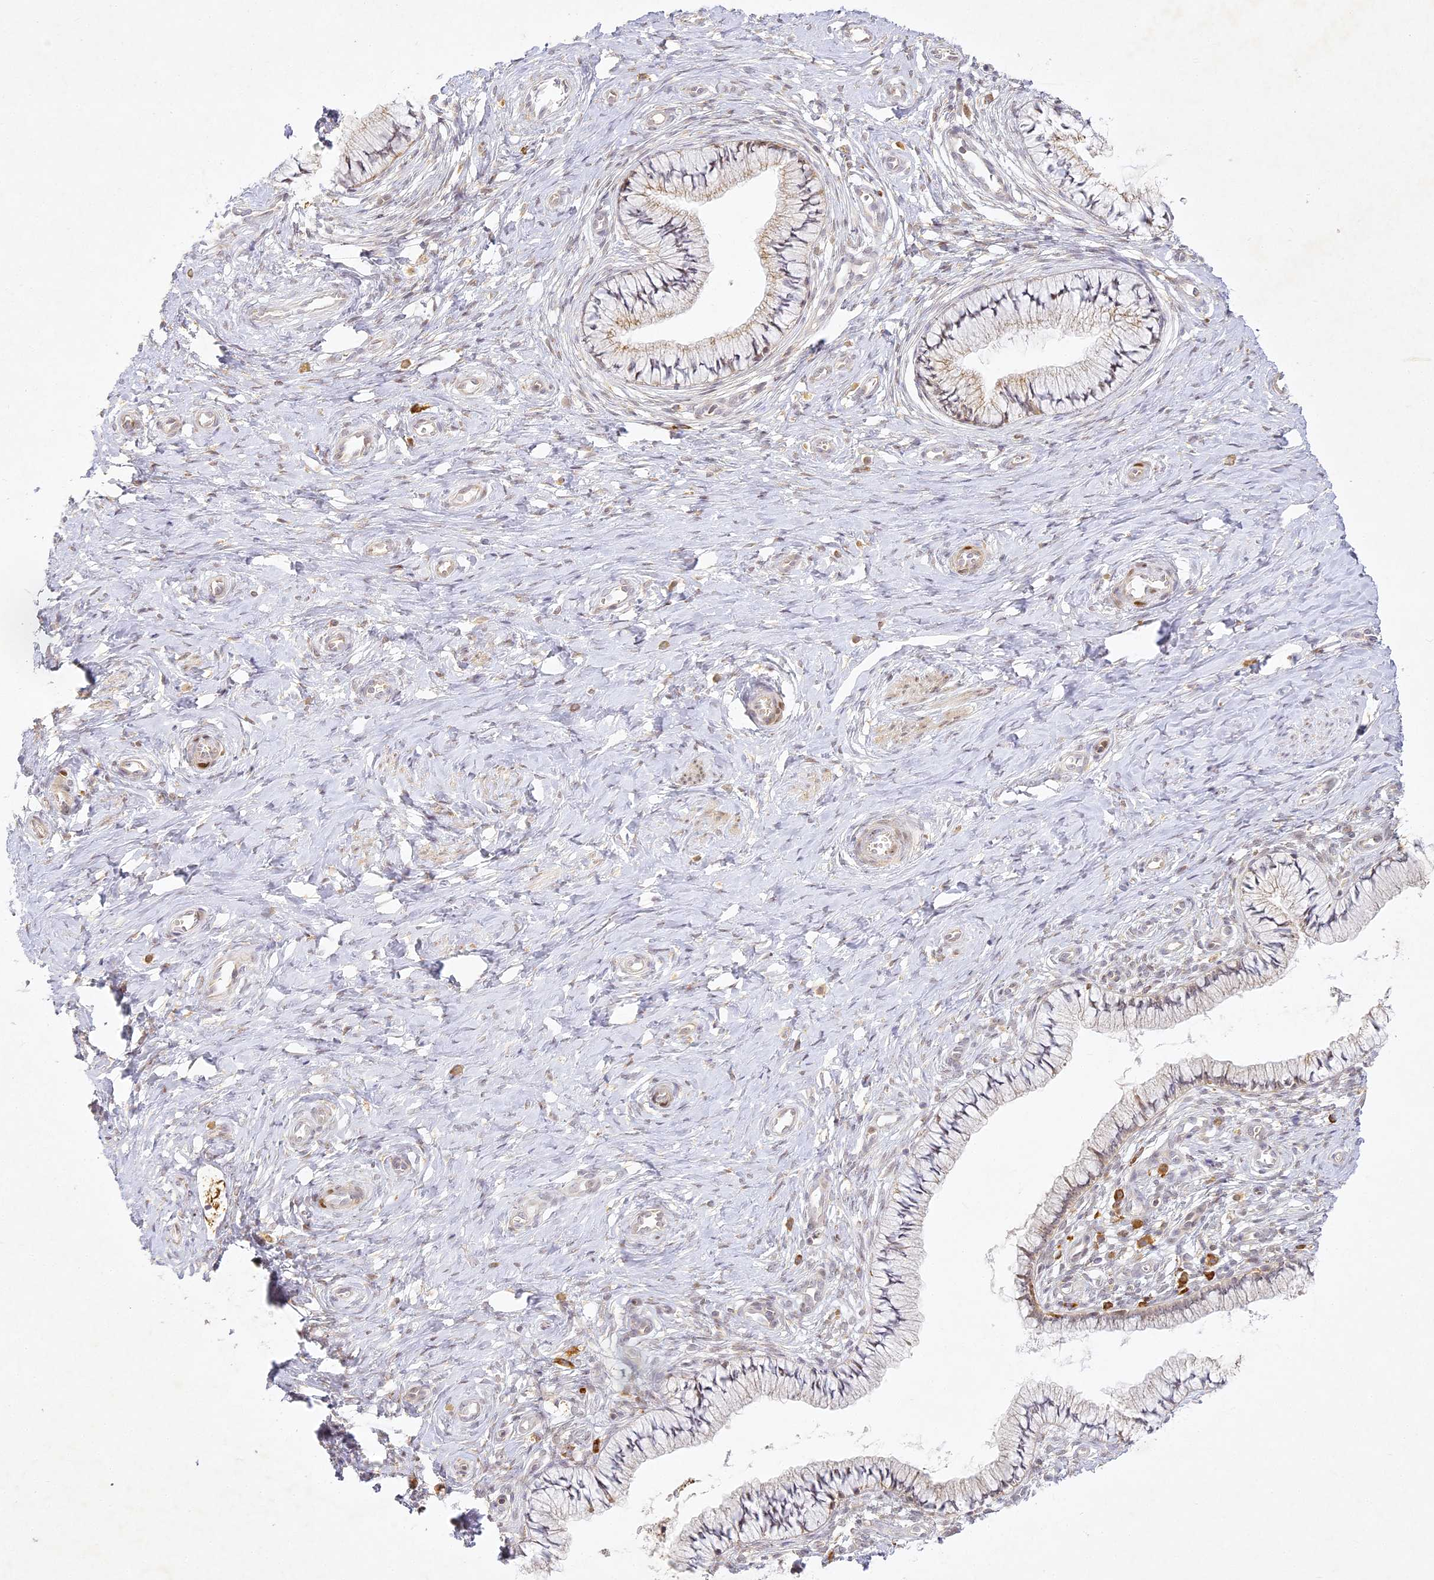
{"staining": {"intensity": "moderate", "quantity": "25%-75%", "location": "cytoplasmic/membranous"}, "tissue": "cervix", "cell_type": "Glandular cells", "image_type": "normal", "snomed": [{"axis": "morphology", "description": "Normal tissue, NOS"}, {"axis": "topography", "description": "Cervix"}], "caption": "About 25%-75% of glandular cells in unremarkable cervix exhibit moderate cytoplasmic/membranous protein positivity as visualized by brown immunohistochemical staining.", "gene": "SLC30A5", "patient": {"sex": "female", "age": 36}}